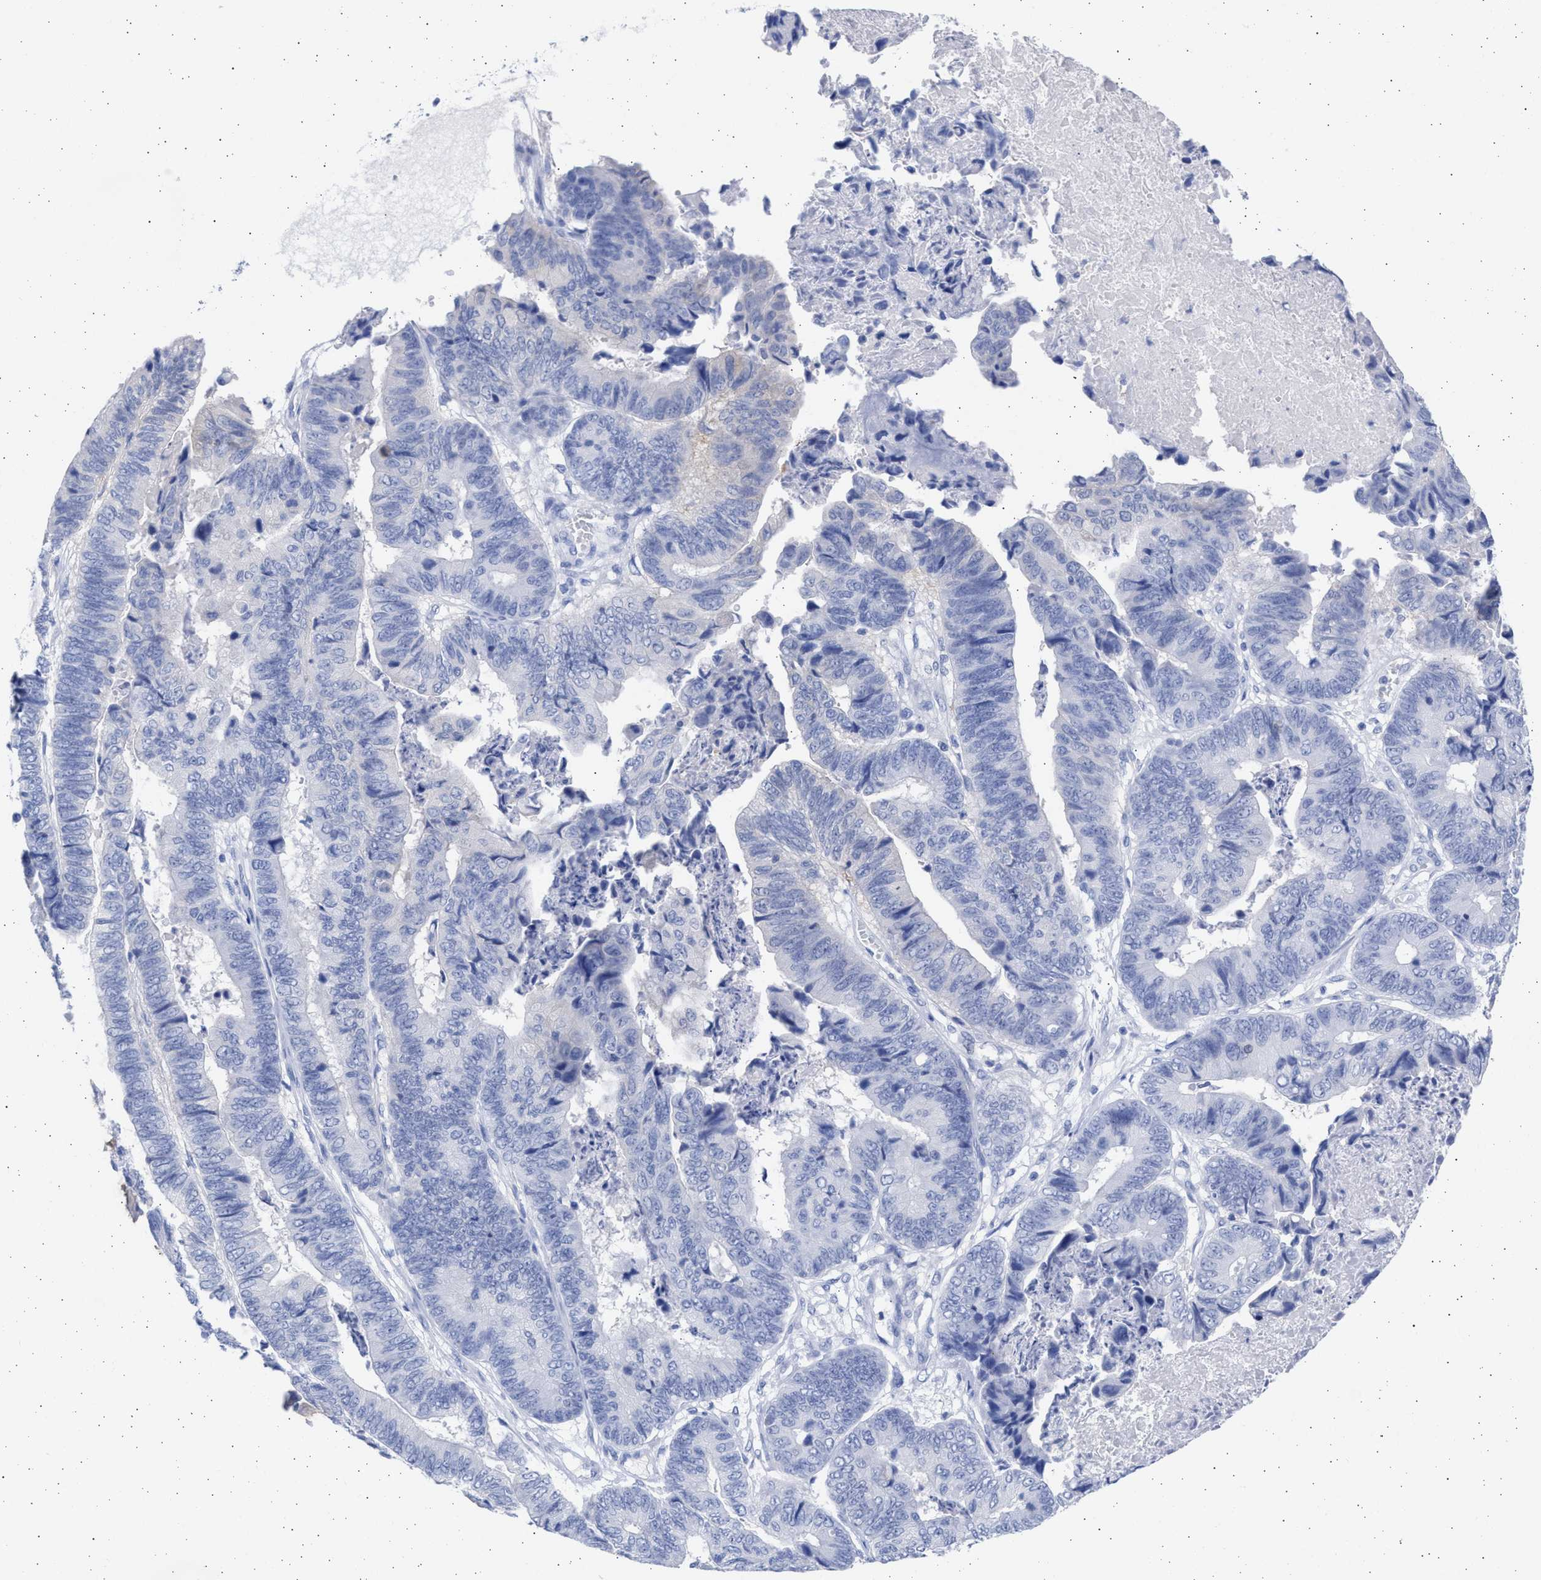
{"staining": {"intensity": "negative", "quantity": "none", "location": "none"}, "tissue": "stomach cancer", "cell_type": "Tumor cells", "image_type": "cancer", "snomed": [{"axis": "morphology", "description": "Adenocarcinoma, NOS"}, {"axis": "topography", "description": "Stomach, lower"}], "caption": "A photomicrograph of adenocarcinoma (stomach) stained for a protein demonstrates no brown staining in tumor cells.", "gene": "ALDOC", "patient": {"sex": "male", "age": 77}}